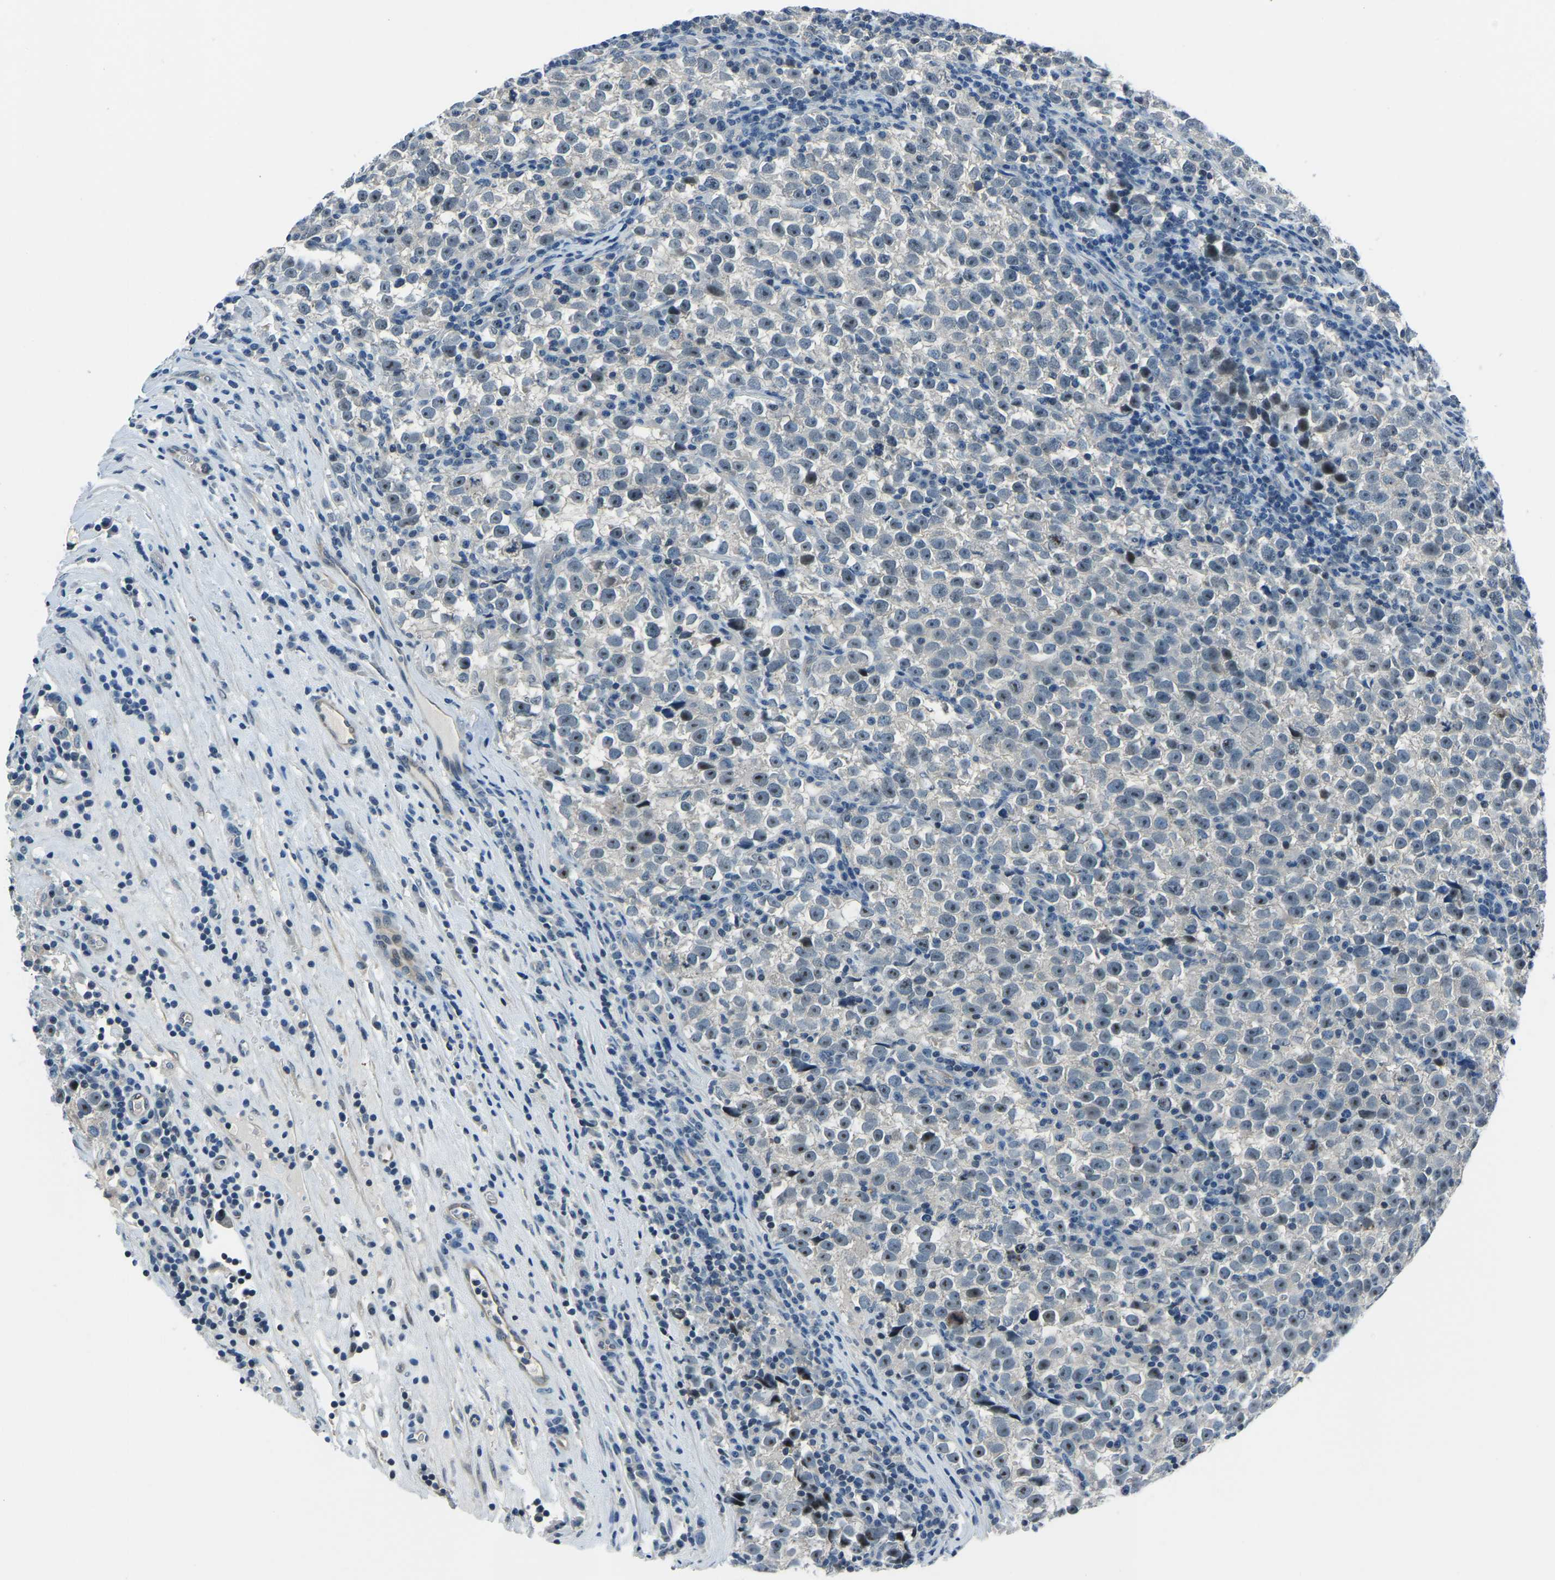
{"staining": {"intensity": "moderate", "quantity": "25%-75%", "location": "nuclear"}, "tissue": "testis cancer", "cell_type": "Tumor cells", "image_type": "cancer", "snomed": [{"axis": "morphology", "description": "Normal tissue, NOS"}, {"axis": "morphology", "description": "Seminoma, NOS"}, {"axis": "topography", "description": "Testis"}], "caption": "A micrograph showing moderate nuclear expression in about 25%-75% of tumor cells in testis cancer, as visualized by brown immunohistochemical staining.", "gene": "RRP1", "patient": {"sex": "male", "age": 43}}